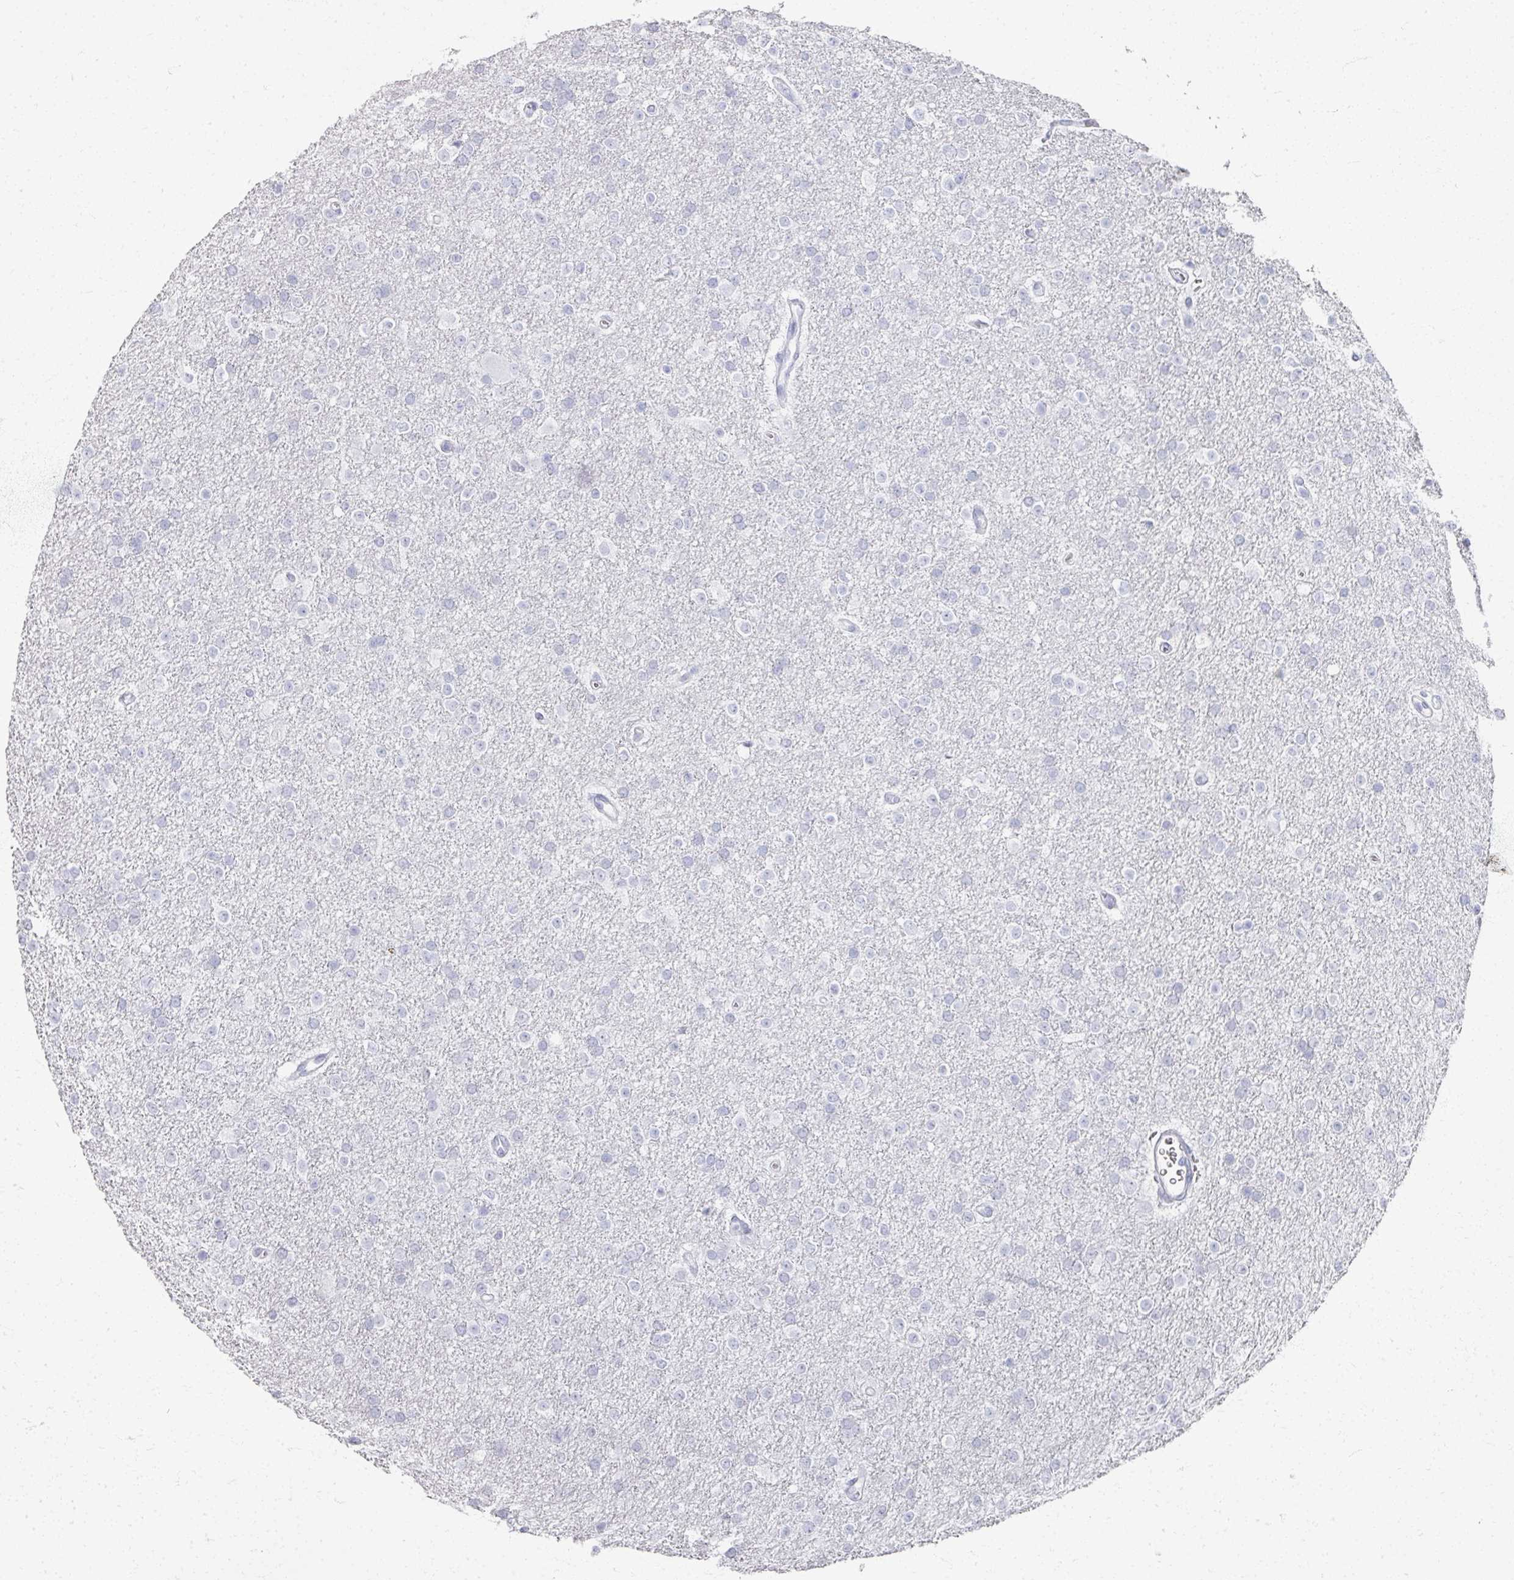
{"staining": {"intensity": "negative", "quantity": "none", "location": "none"}, "tissue": "glioma", "cell_type": "Tumor cells", "image_type": "cancer", "snomed": [{"axis": "morphology", "description": "Glioma, malignant, Low grade"}, {"axis": "topography", "description": "Brain"}], "caption": "Immunohistochemistry photomicrograph of glioma stained for a protein (brown), which demonstrates no expression in tumor cells.", "gene": "PSKH1", "patient": {"sex": "female", "age": 34}}